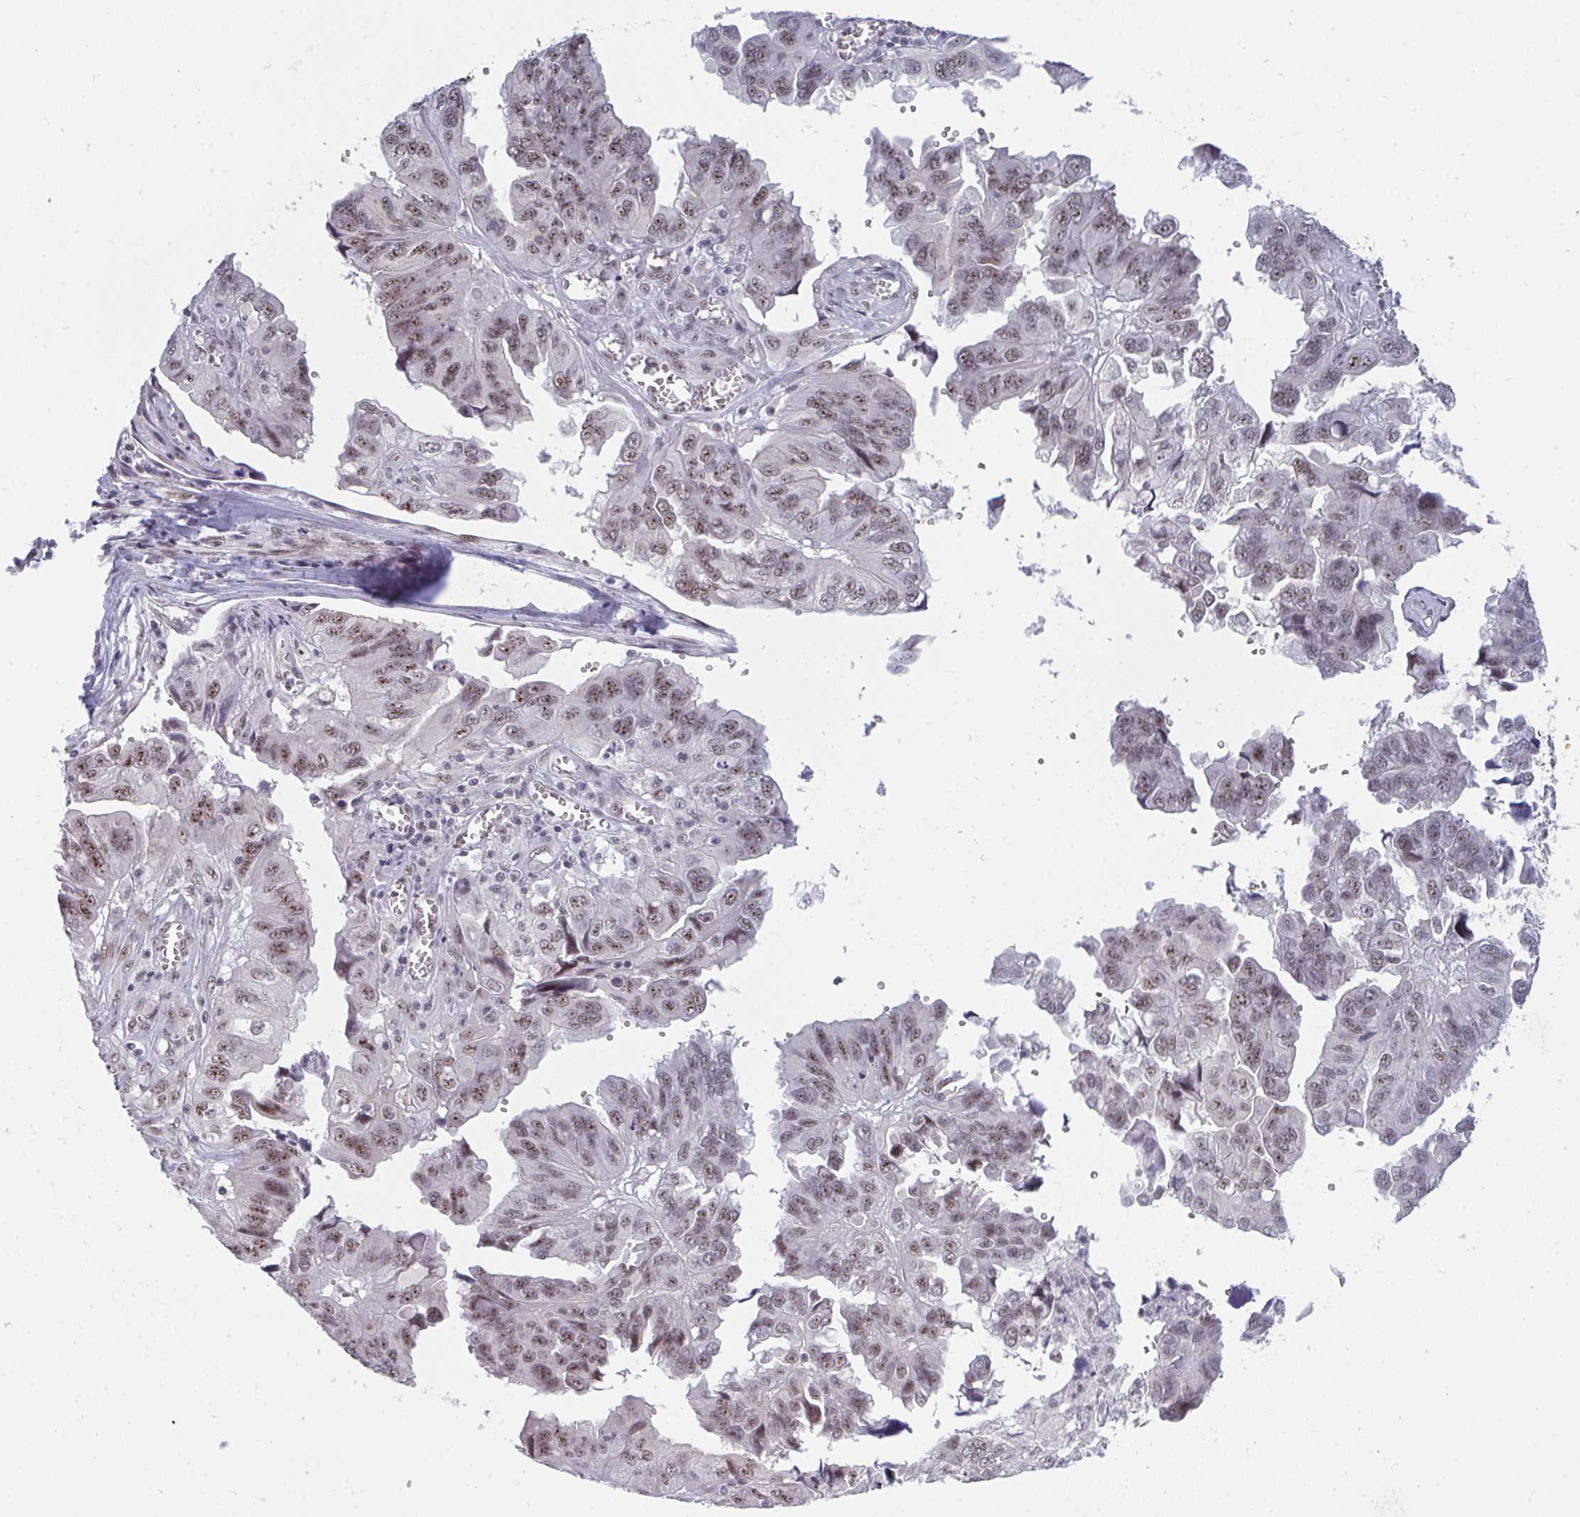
{"staining": {"intensity": "moderate", "quantity": ">75%", "location": "nuclear"}, "tissue": "ovarian cancer", "cell_type": "Tumor cells", "image_type": "cancer", "snomed": [{"axis": "morphology", "description": "Cystadenocarcinoma, serous, NOS"}, {"axis": "topography", "description": "Ovary"}], "caption": "Brown immunohistochemical staining in ovarian cancer exhibits moderate nuclear staining in about >75% of tumor cells. The protein is shown in brown color, while the nuclei are stained blue.", "gene": "PRR14", "patient": {"sex": "female", "age": 79}}